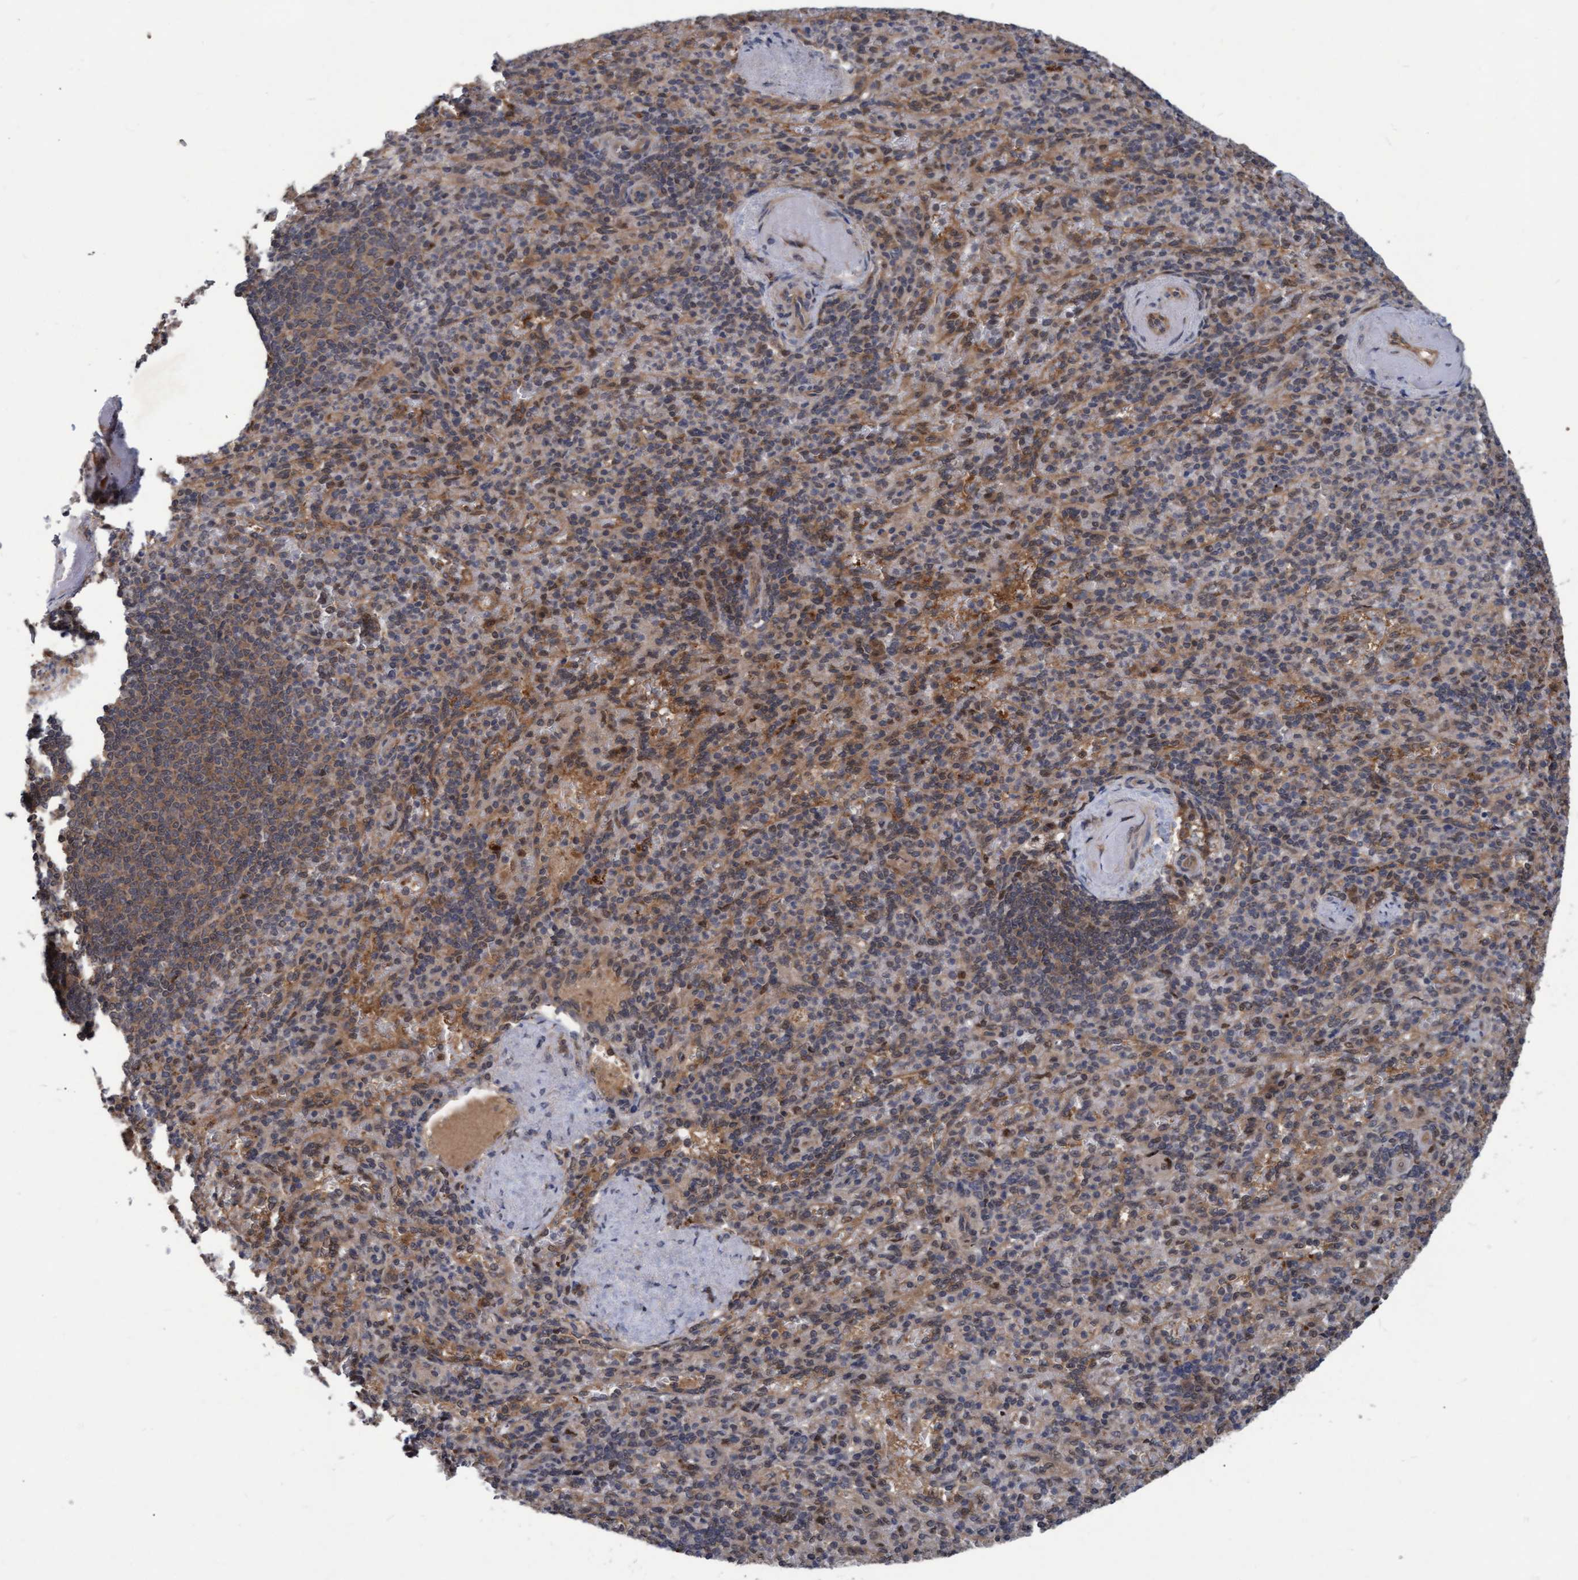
{"staining": {"intensity": "moderate", "quantity": "25%-75%", "location": "cytoplasmic/membranous,nuclear"}, "tissue": "spleen", "cell_type": "Cells in red pulp", "image_type": "normal", "snomed": [{"axis": "morphology", "description": "Normal tissue, NOS"}, {"axis": "topography", "description": "Spleen"}], "caption": "Immunohistochemical staining of normal spleen shows moderate cytoplasmic/membranous,nuclear protein positivity in approximately 25%-75% of cells in red pulp. (IHC, brightfield microscopy, high magnification).", "gene": "PSMB6", "patient": {"sex": "female", "age": 74}}